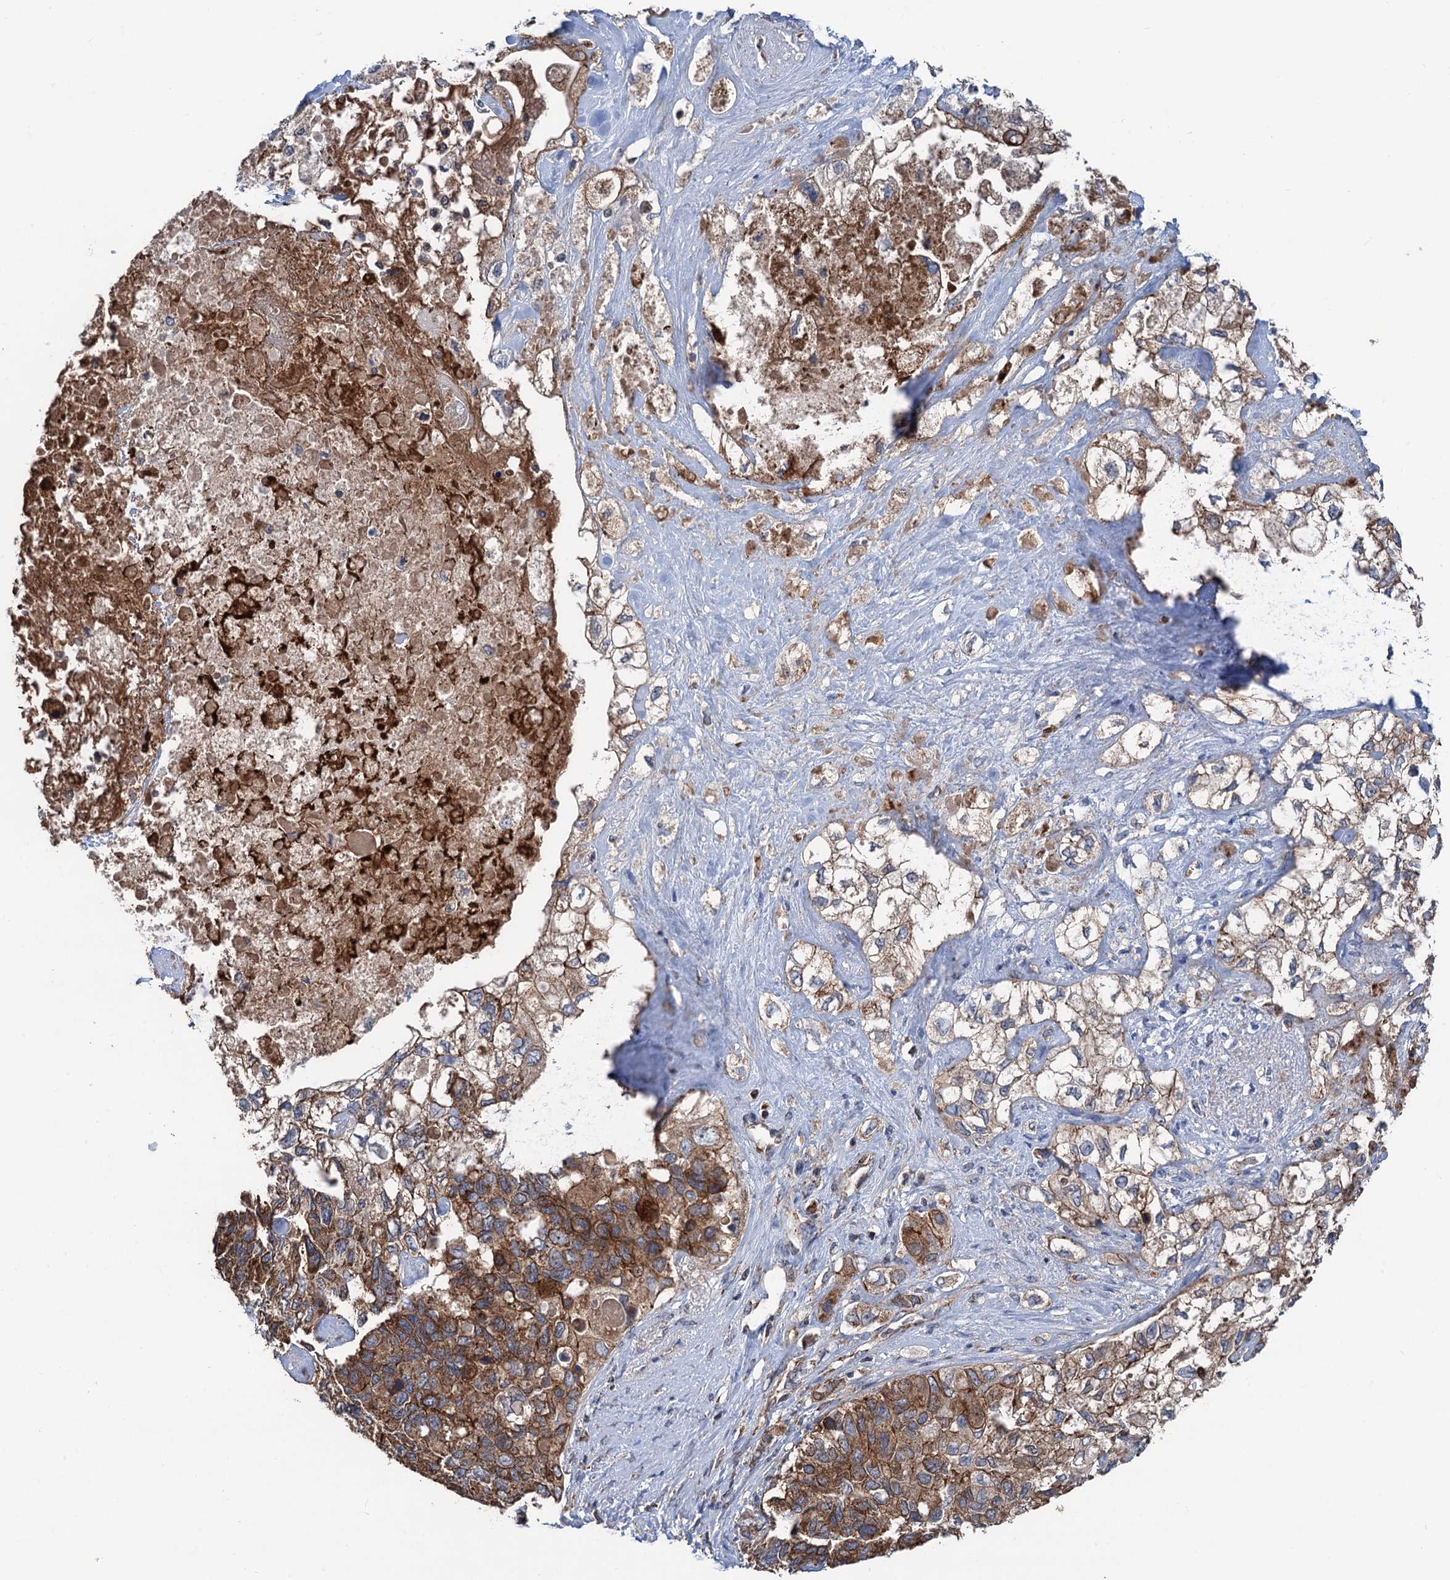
{"staining": {"intensity": "strong", "quantity": ">75%", "location": "cytoplasmic/membranous"}, "tissue": "pancreatic cancer", "cell_type": "Tumor cells", "image_type": "cancer", "snomed": [{"axis": "morphology", "description": "Adenocarcinoma, NOS"}, {"axis": "topography", "description": "Pancreas"}], "caption": "Immunohistochemical staining of human adenocarcinoma (pancreatic) exhibits strong cytoplasmic/membranous protein expression in about >75% of tumor cells.", "gene": "DGLUCY", "patient": {"sex": "female", "age": 56}}